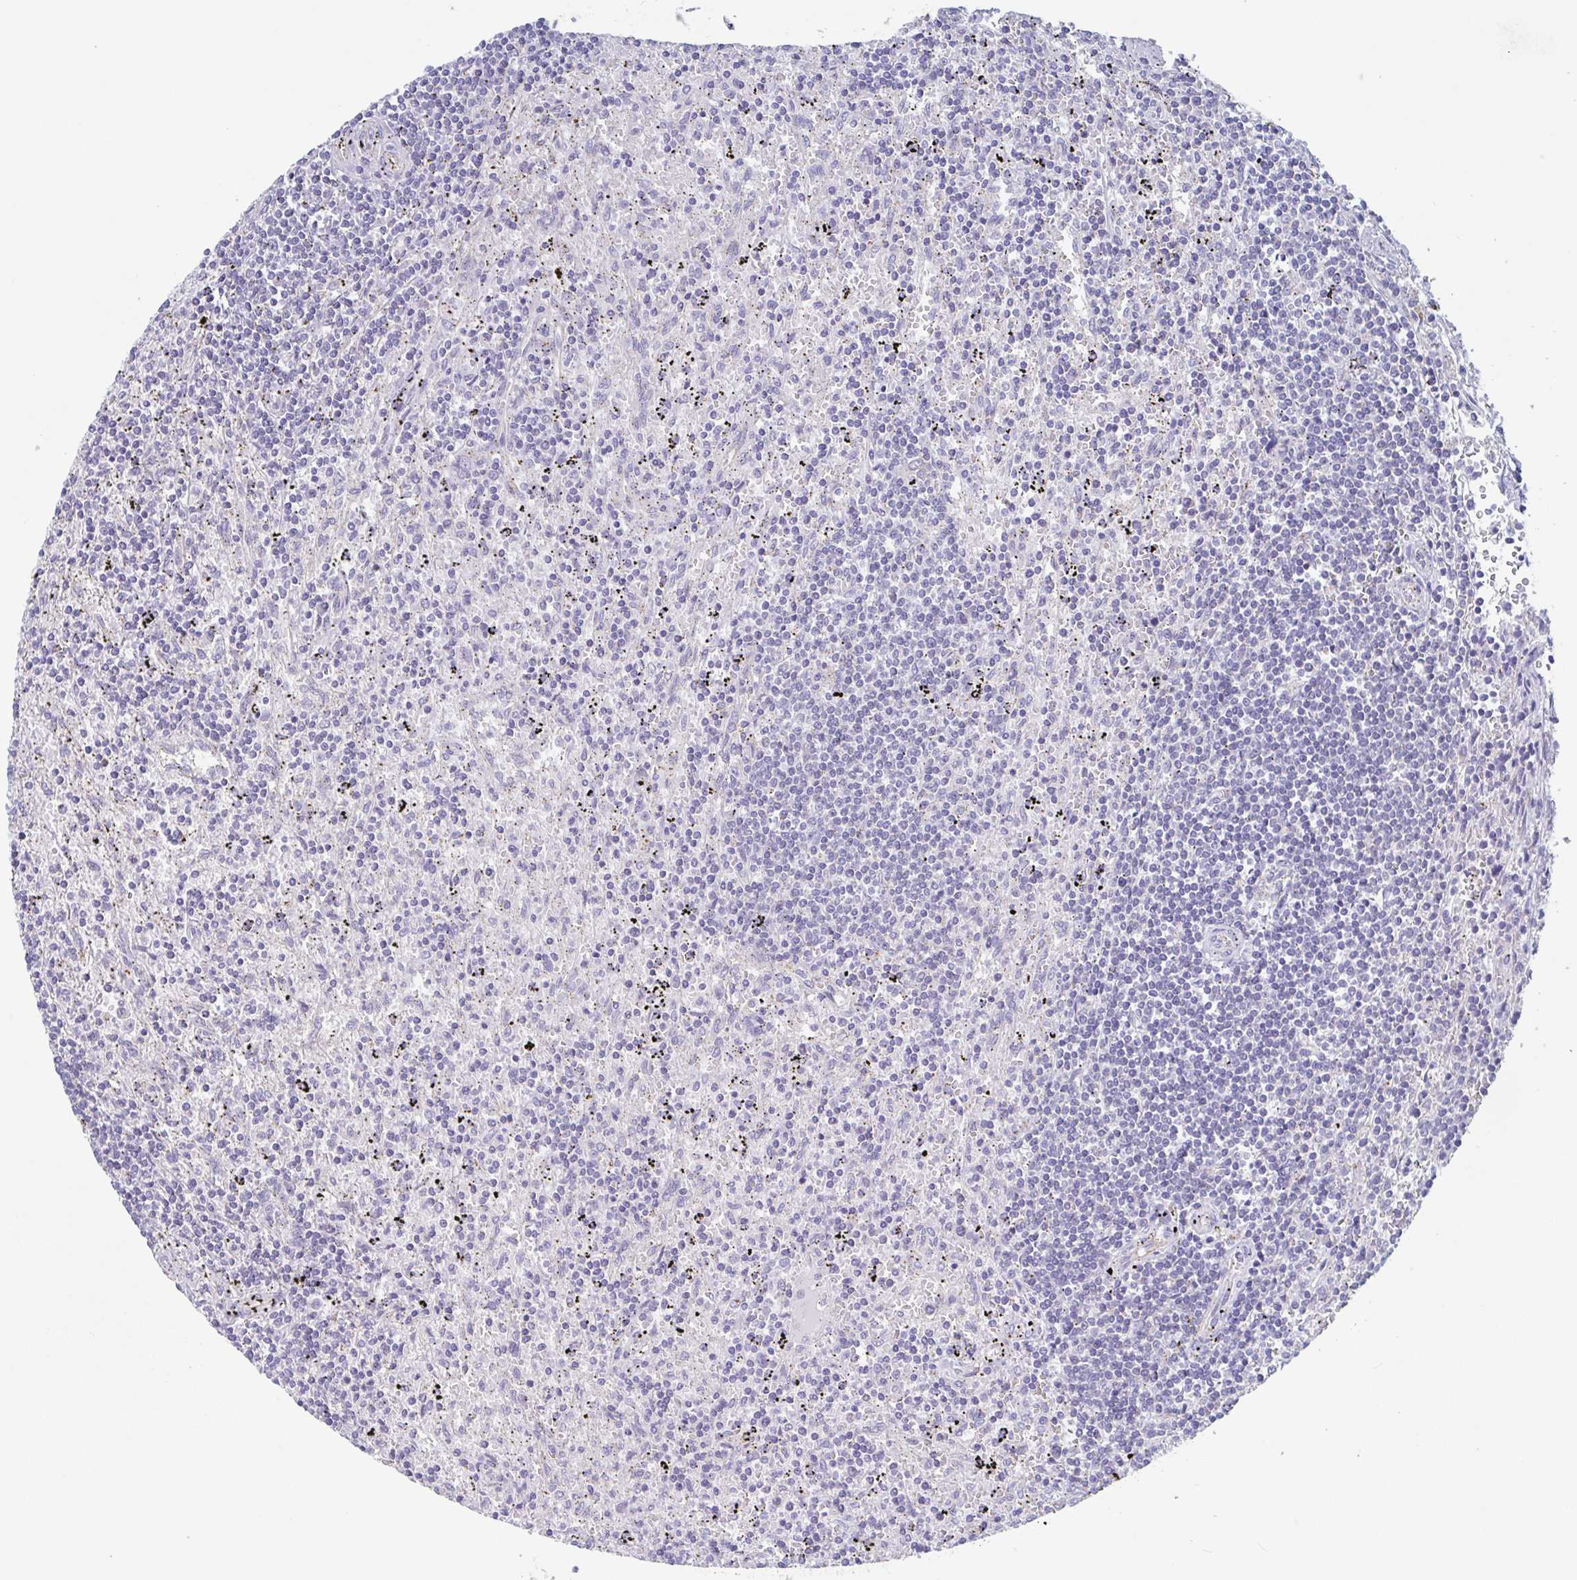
{"staining": {"intensity": "negative", "quantity": "none", "location": "none"}, "tissue": "lymphoma", "cell_type": "Tumor cells", "image_type": "cancer", "snomed": [{"axis": "morphology", "description": "Malignant lymphoma, non-Hodgkin's type, Low grade"}, {"axis": "topography", "description": "Spleen"}], "caption": "High power microscopy image of an immunohistochemistry micrograph of low-grade malignant lymphoma, non-Hodgkin's type, revealing no significant expression in tumor cells.", "gene": "CHMP5", "patient": {"sex": "male", "age": 76}}